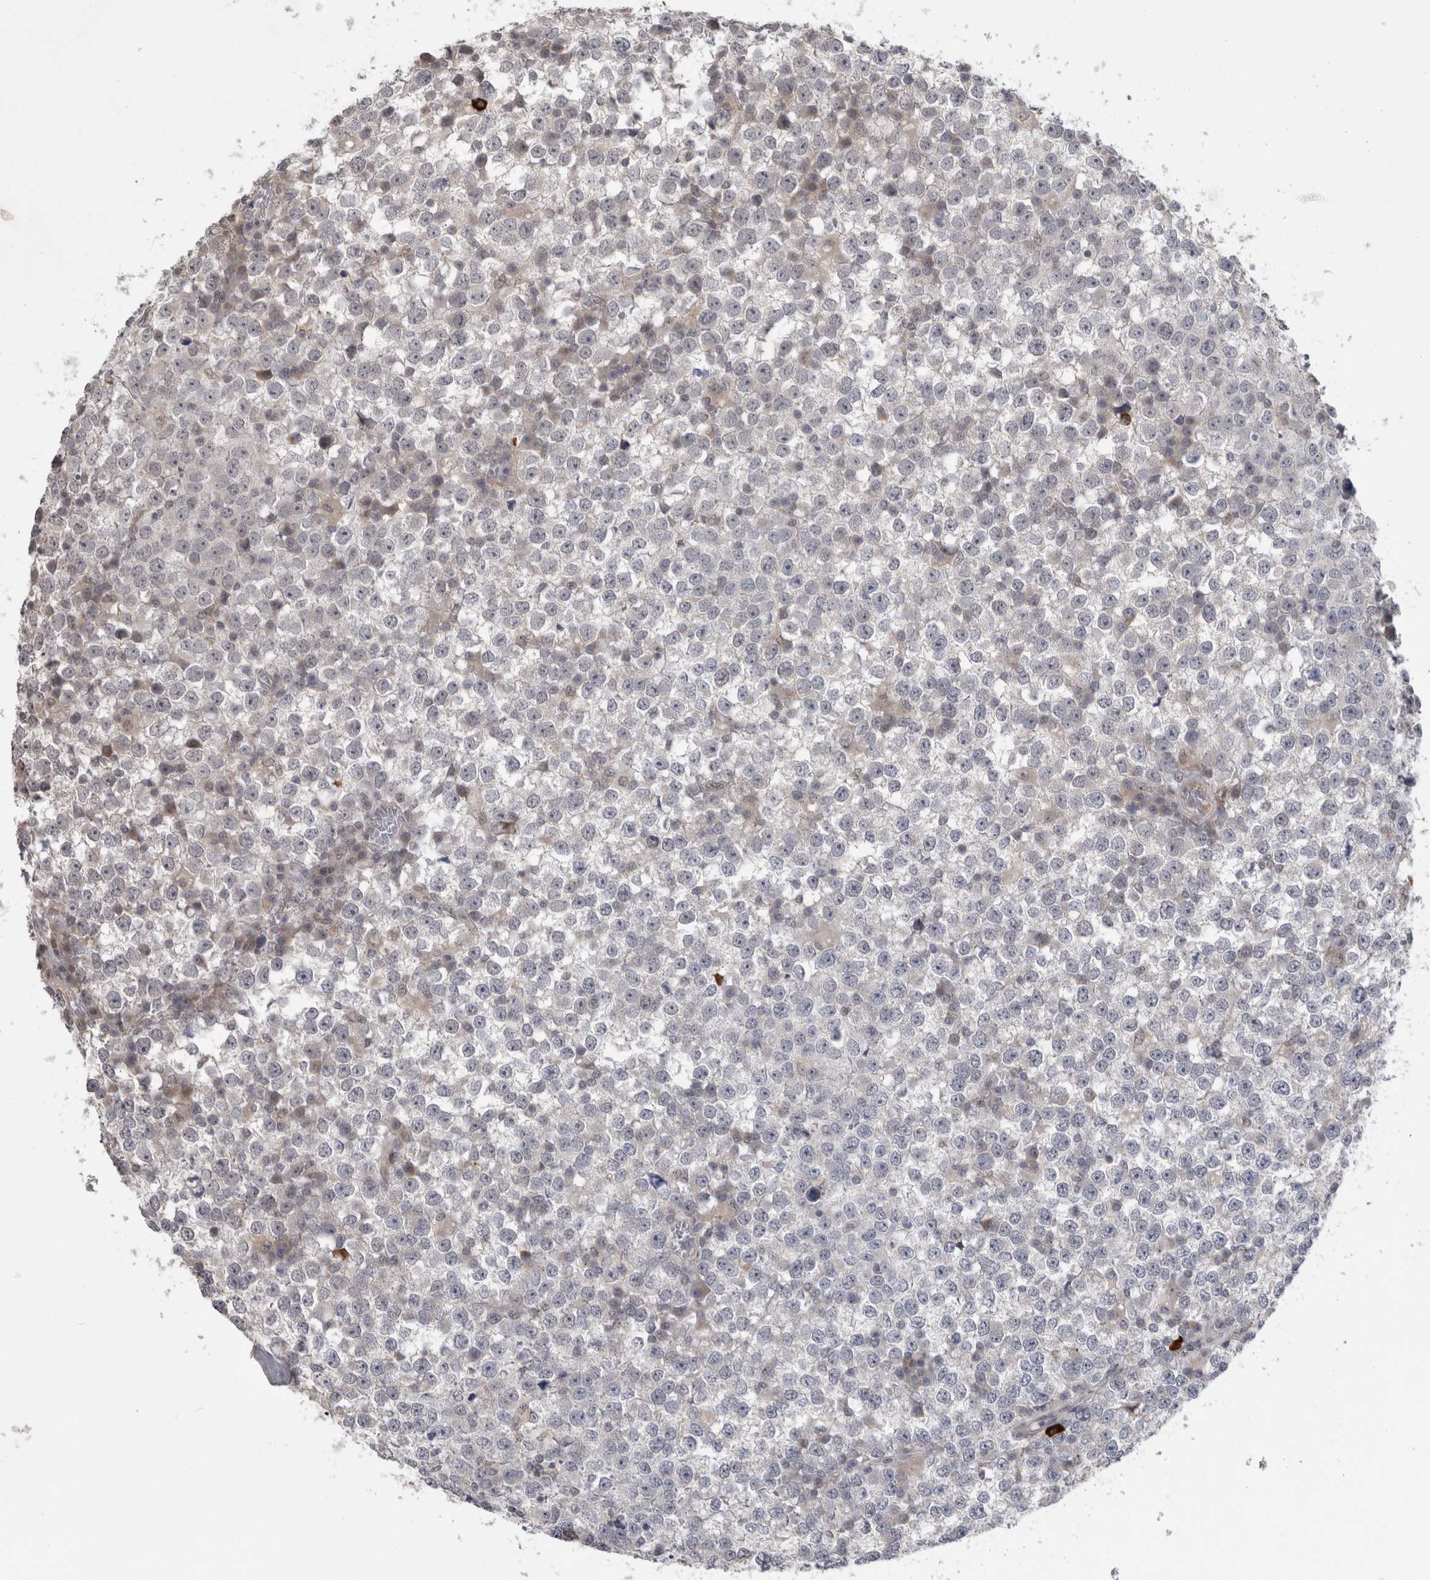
{"staining": {"intensity": "negative", "quantity": "none", "location": "none"}, "tissue": "testis cancer", "cell_type": "Tumor cells", "image_type": "cancer", "snomed": [{"axis": "morphology", "description": "Seminoma, NOS"}, {"axis": "topography", "description": "Testis"}], "caption": "The photomicrograph displays no staining of tumor cells in testis cancer (seminoma).", "gene": "MTBP", "patient": {"sex": "male", "age": 65}}